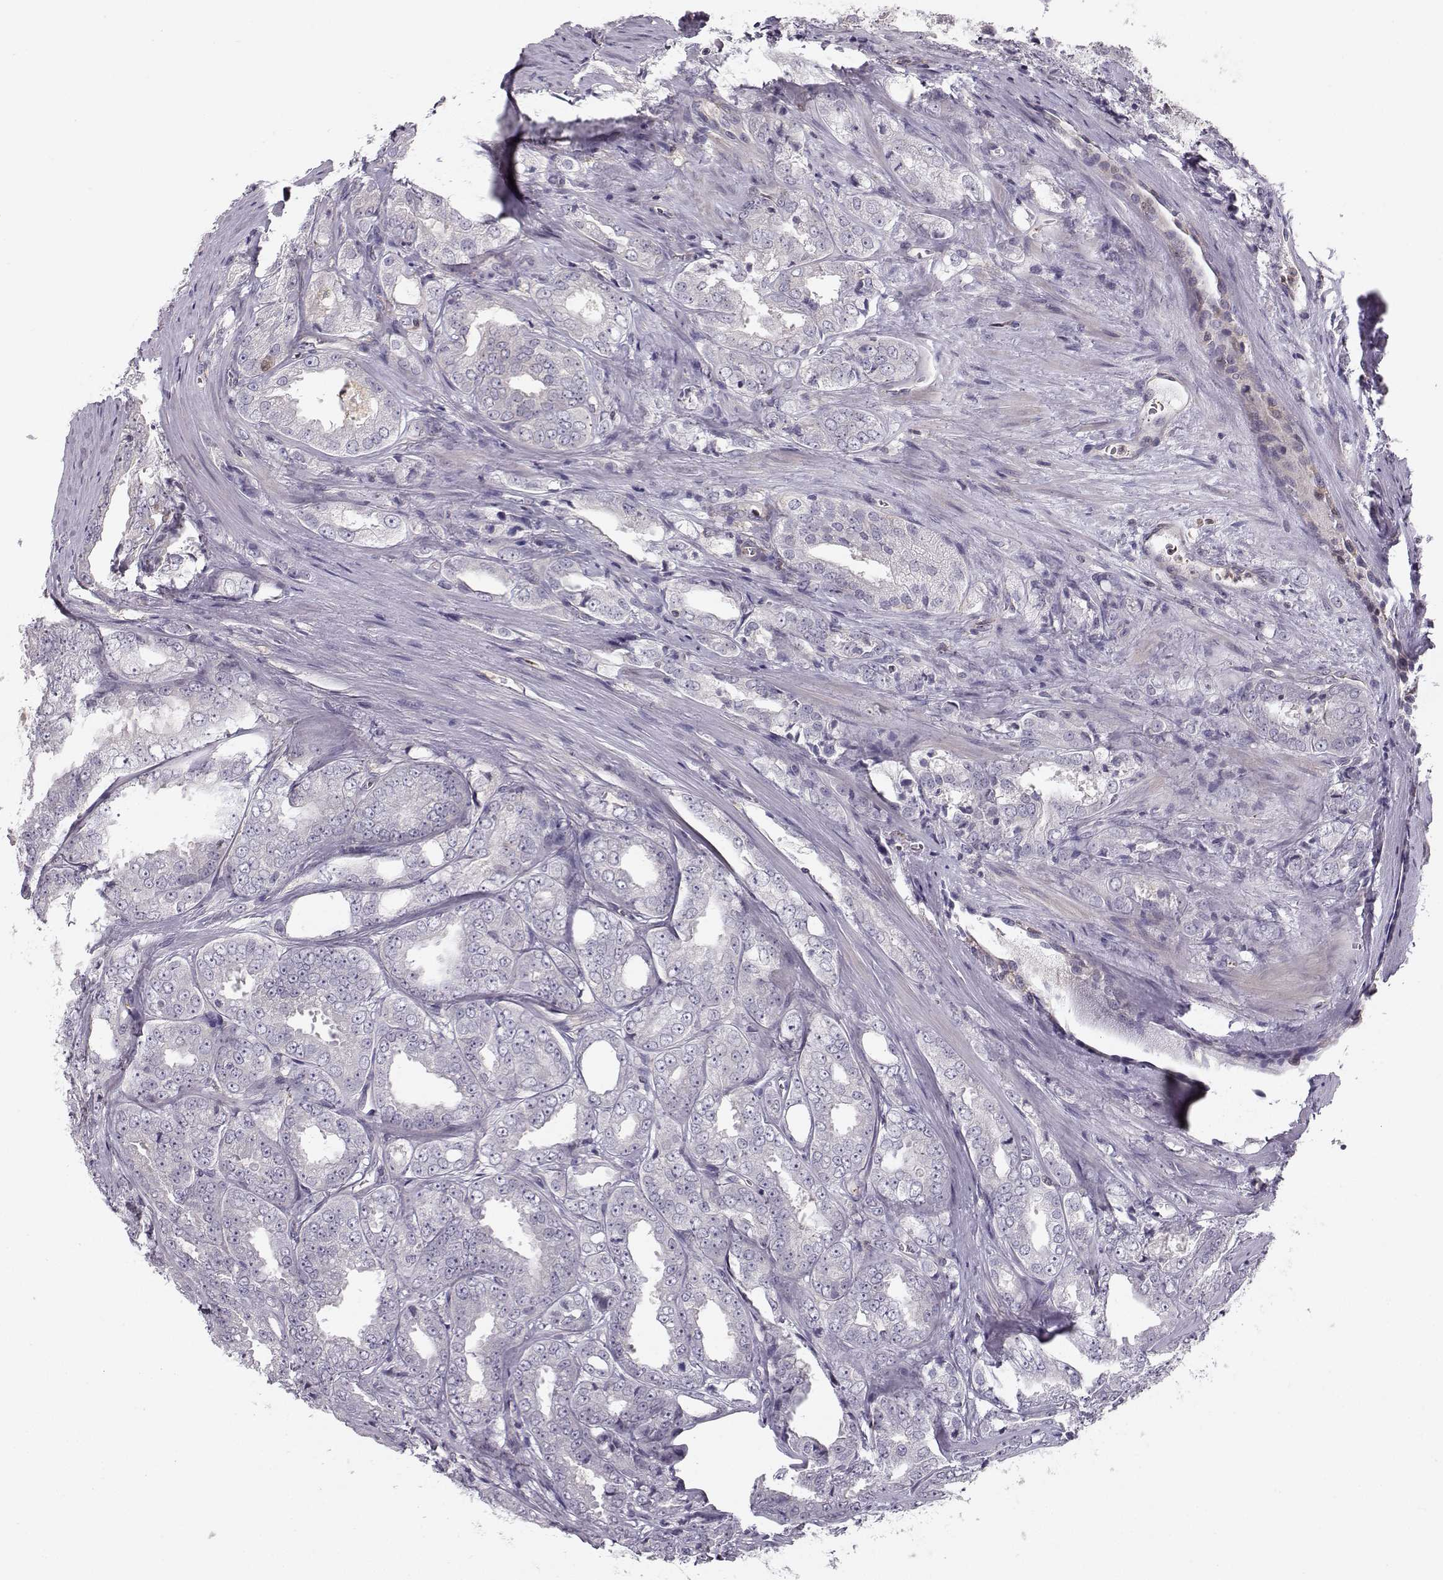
{"staining": {"intensity": "negative", "quantity": "none", "location": "none"}, "tissue": "prostate cancer", "cell_type": "Tumor cells", "image_type": "cancer", "snomed": [{"axis": "morphology", "description": "Adenocarcinoma, NOS"}, {"axis": "morphology", "description": "Adenocarcinoma, High grade"}, {"axis": "topography", "description": "Prostate"}], "caption": "Immunohistochemistry (IHC) of adenocarcinoma (high-grade) (prostate) demonstrates no positivity in tumor cells.", "gene": "ASB16", "patient": {"sex": "male", "age": 70}}